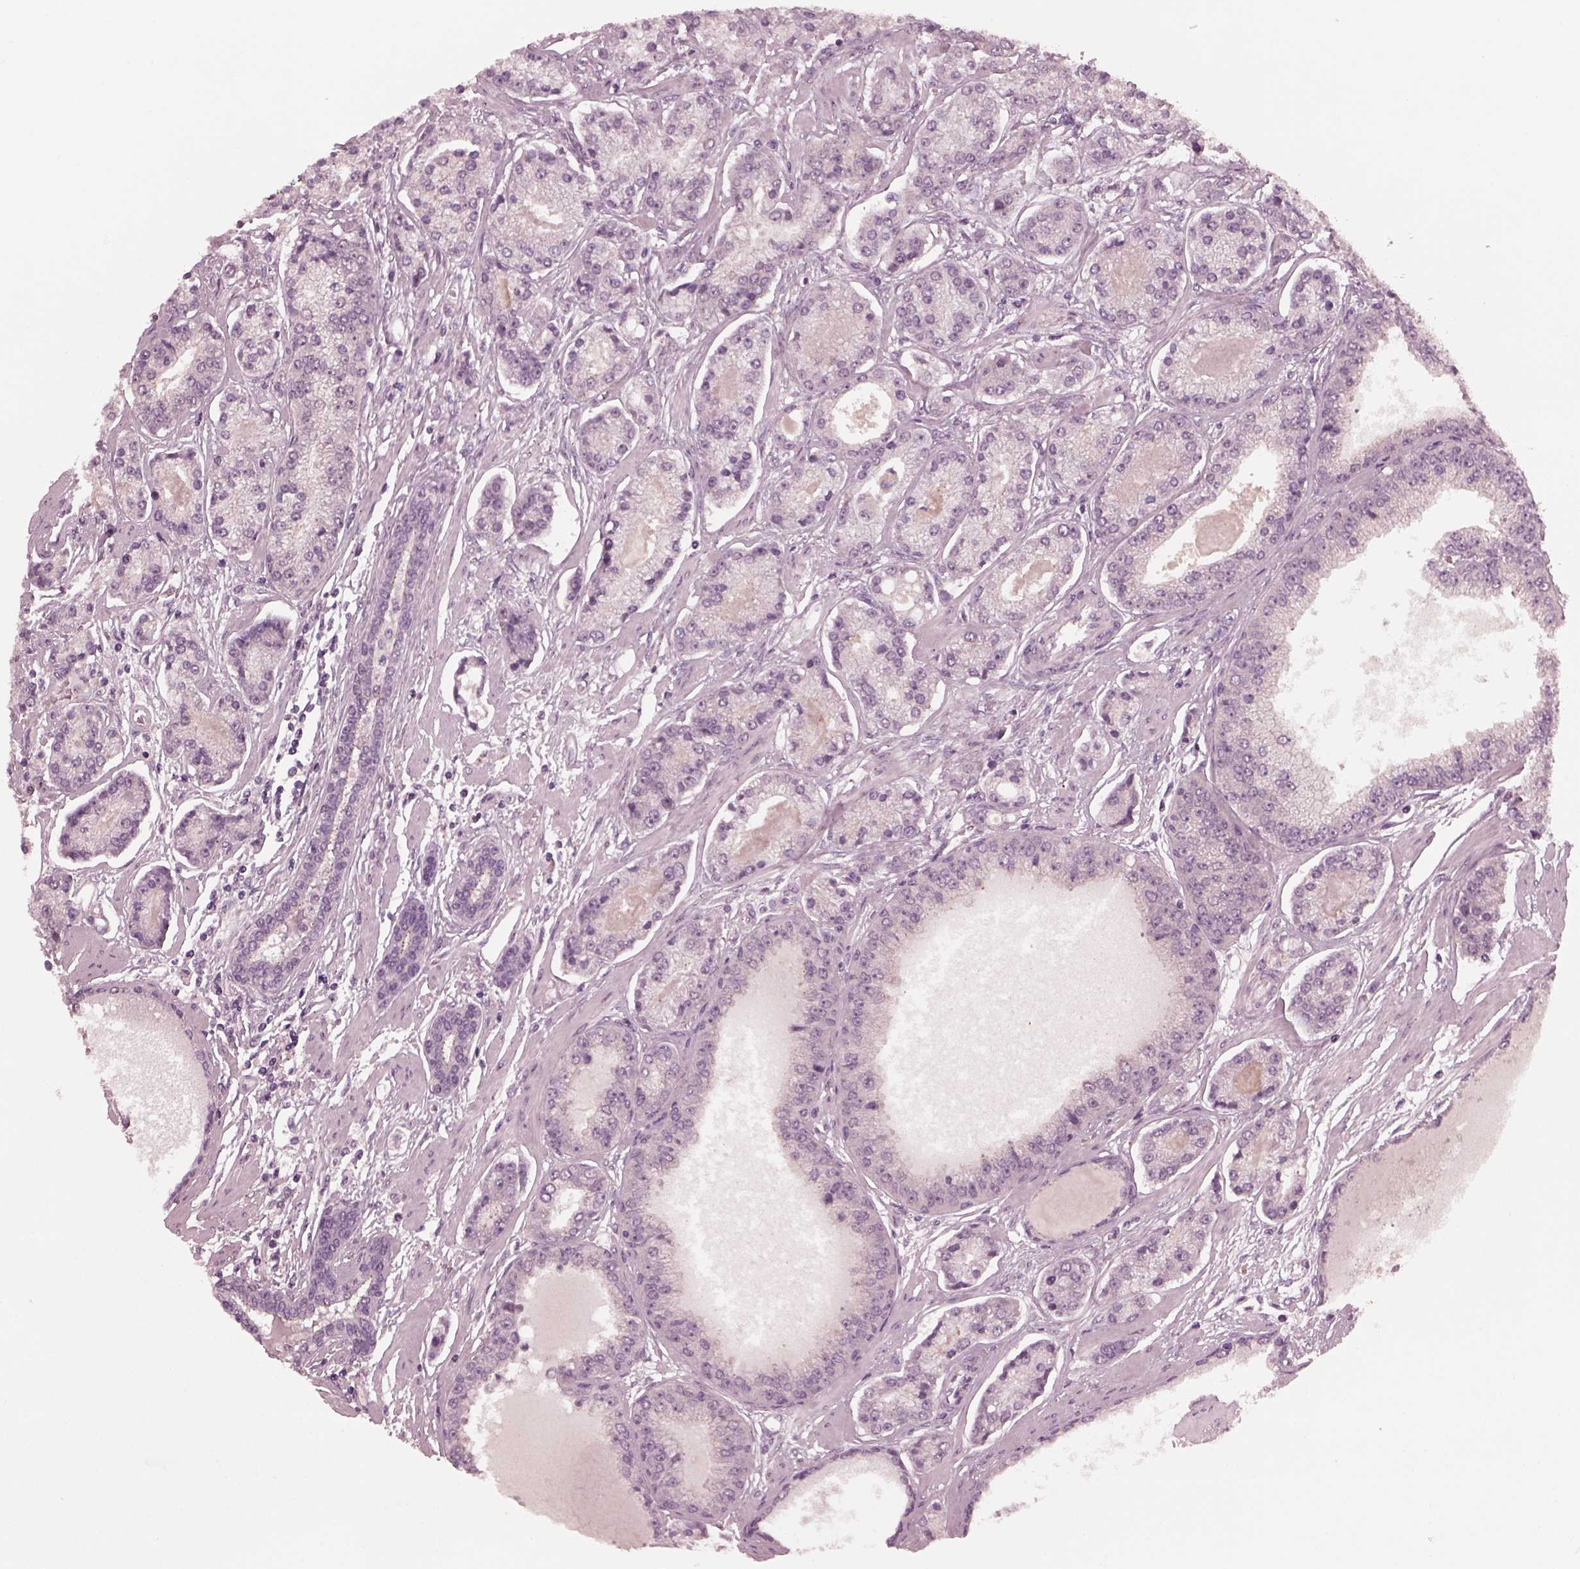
{"staining": {"intensity": "negative", "quantity": "none", "location": "none"}, "tissue": "prostate cancer", "cell_type": "Tumor cells", "image_type": "cancer", "snomed": [{"axis": "morphology", "description": "Adenocarcinoma, NOS"}, {"axis": "topography", "description": "Prostate"}], "caption": "The IHC image has no significant positivity in tumor cells of adenocarcinoma (prostate) tissue. Nuclei are stained in blue.", "gene": "SAXO1", "patient": {"sex": "male", "age": 64}}